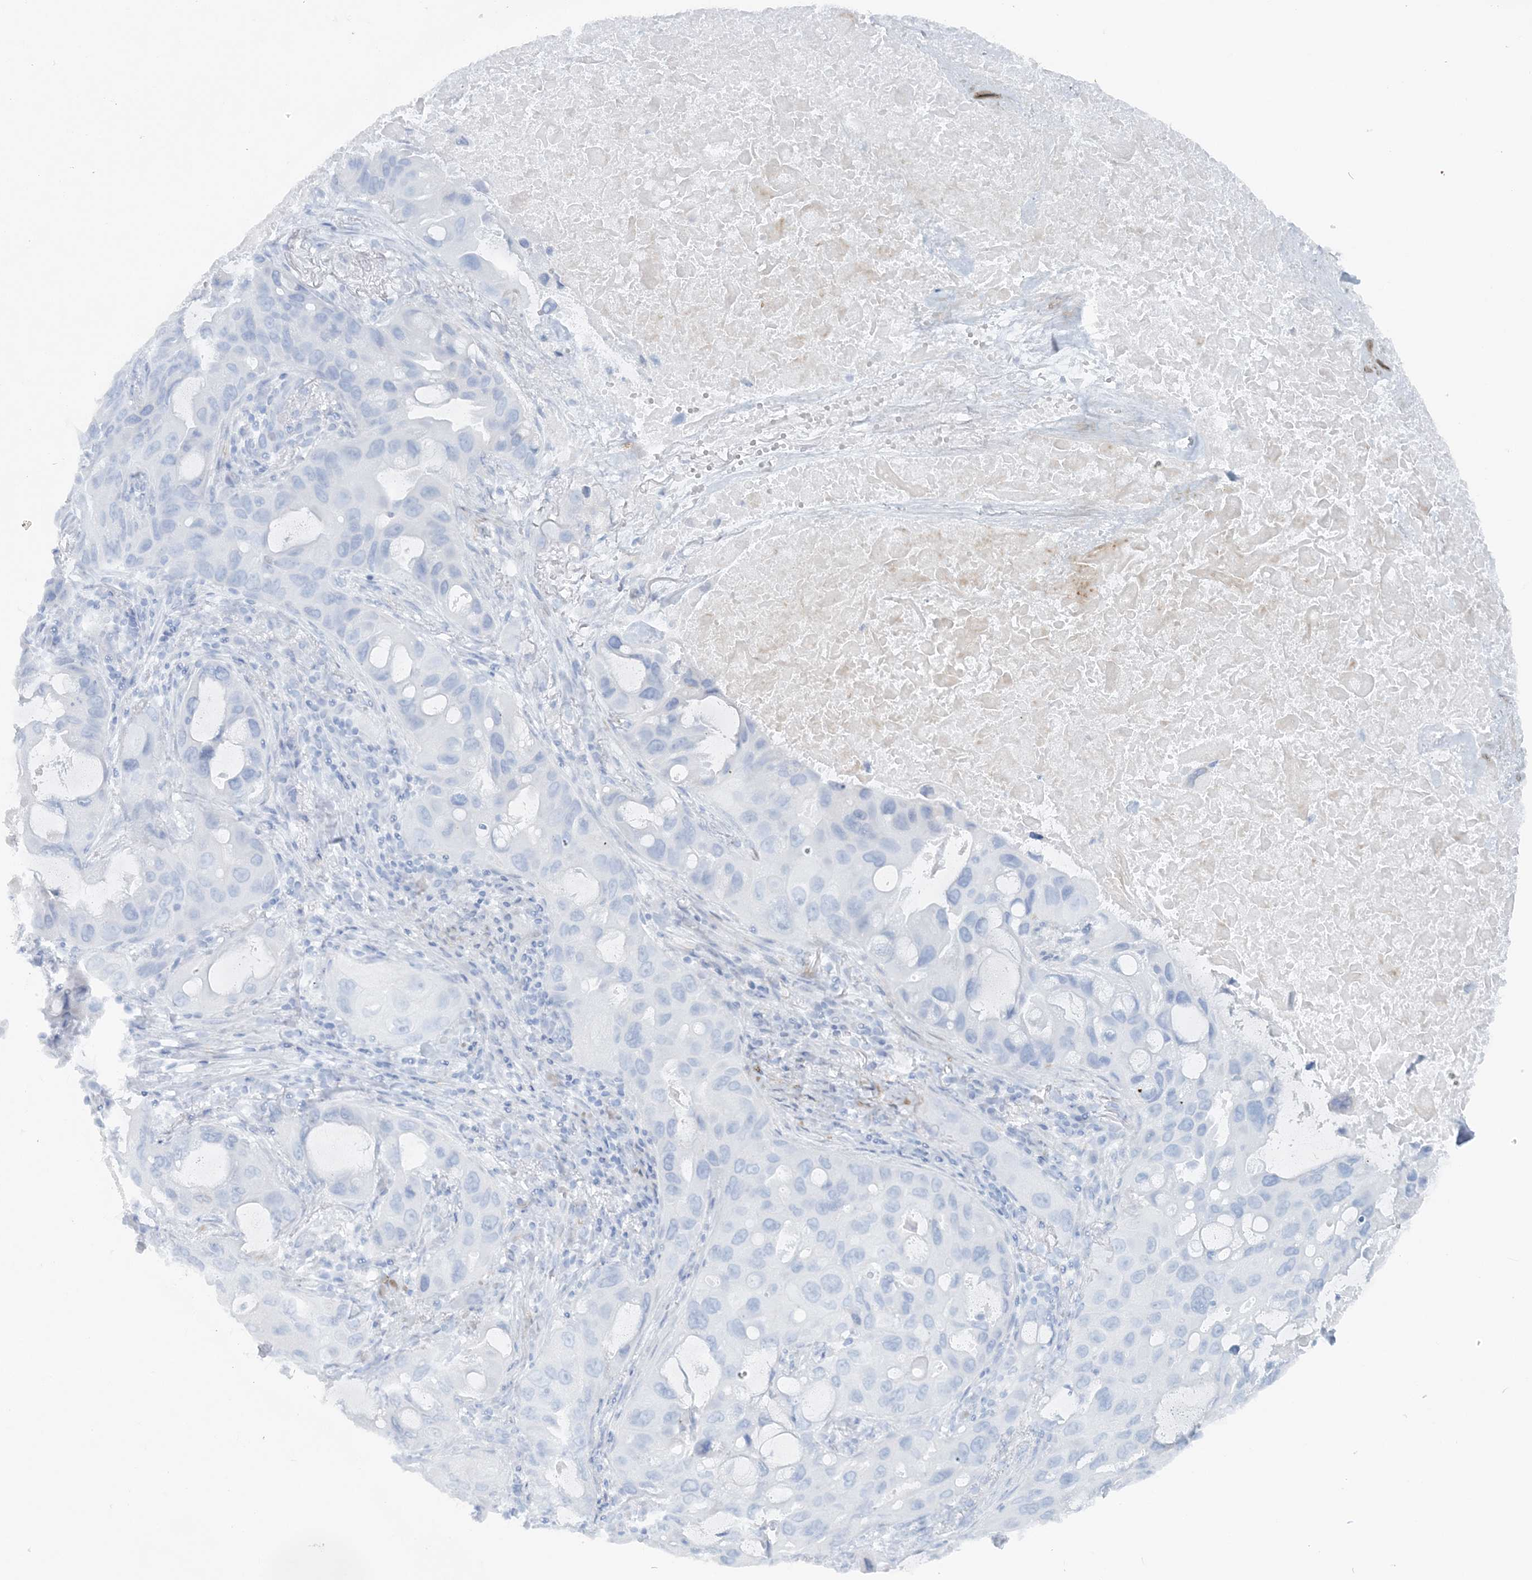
{"staining": {"intensity": "negative", "quantity": "none", "location": "none"}, "tissue": "lung cancer", "cell_type": "Tumor cells", "image_type": "cancer", "snomed": [{"axis": "morphology", "description": "Squamous cell carcinoma, NOS"}, {"axis": "topography", "description": "Lung"}], "caption": "DAB (3,3'-diaminobenzidine) immunohistochemical staining of human squamous cell carcinoma (lung) demonstrates no significant staining in tumor cells.", "gene": "ATP11A", "patient": {"sex": "female", "age": 73}}